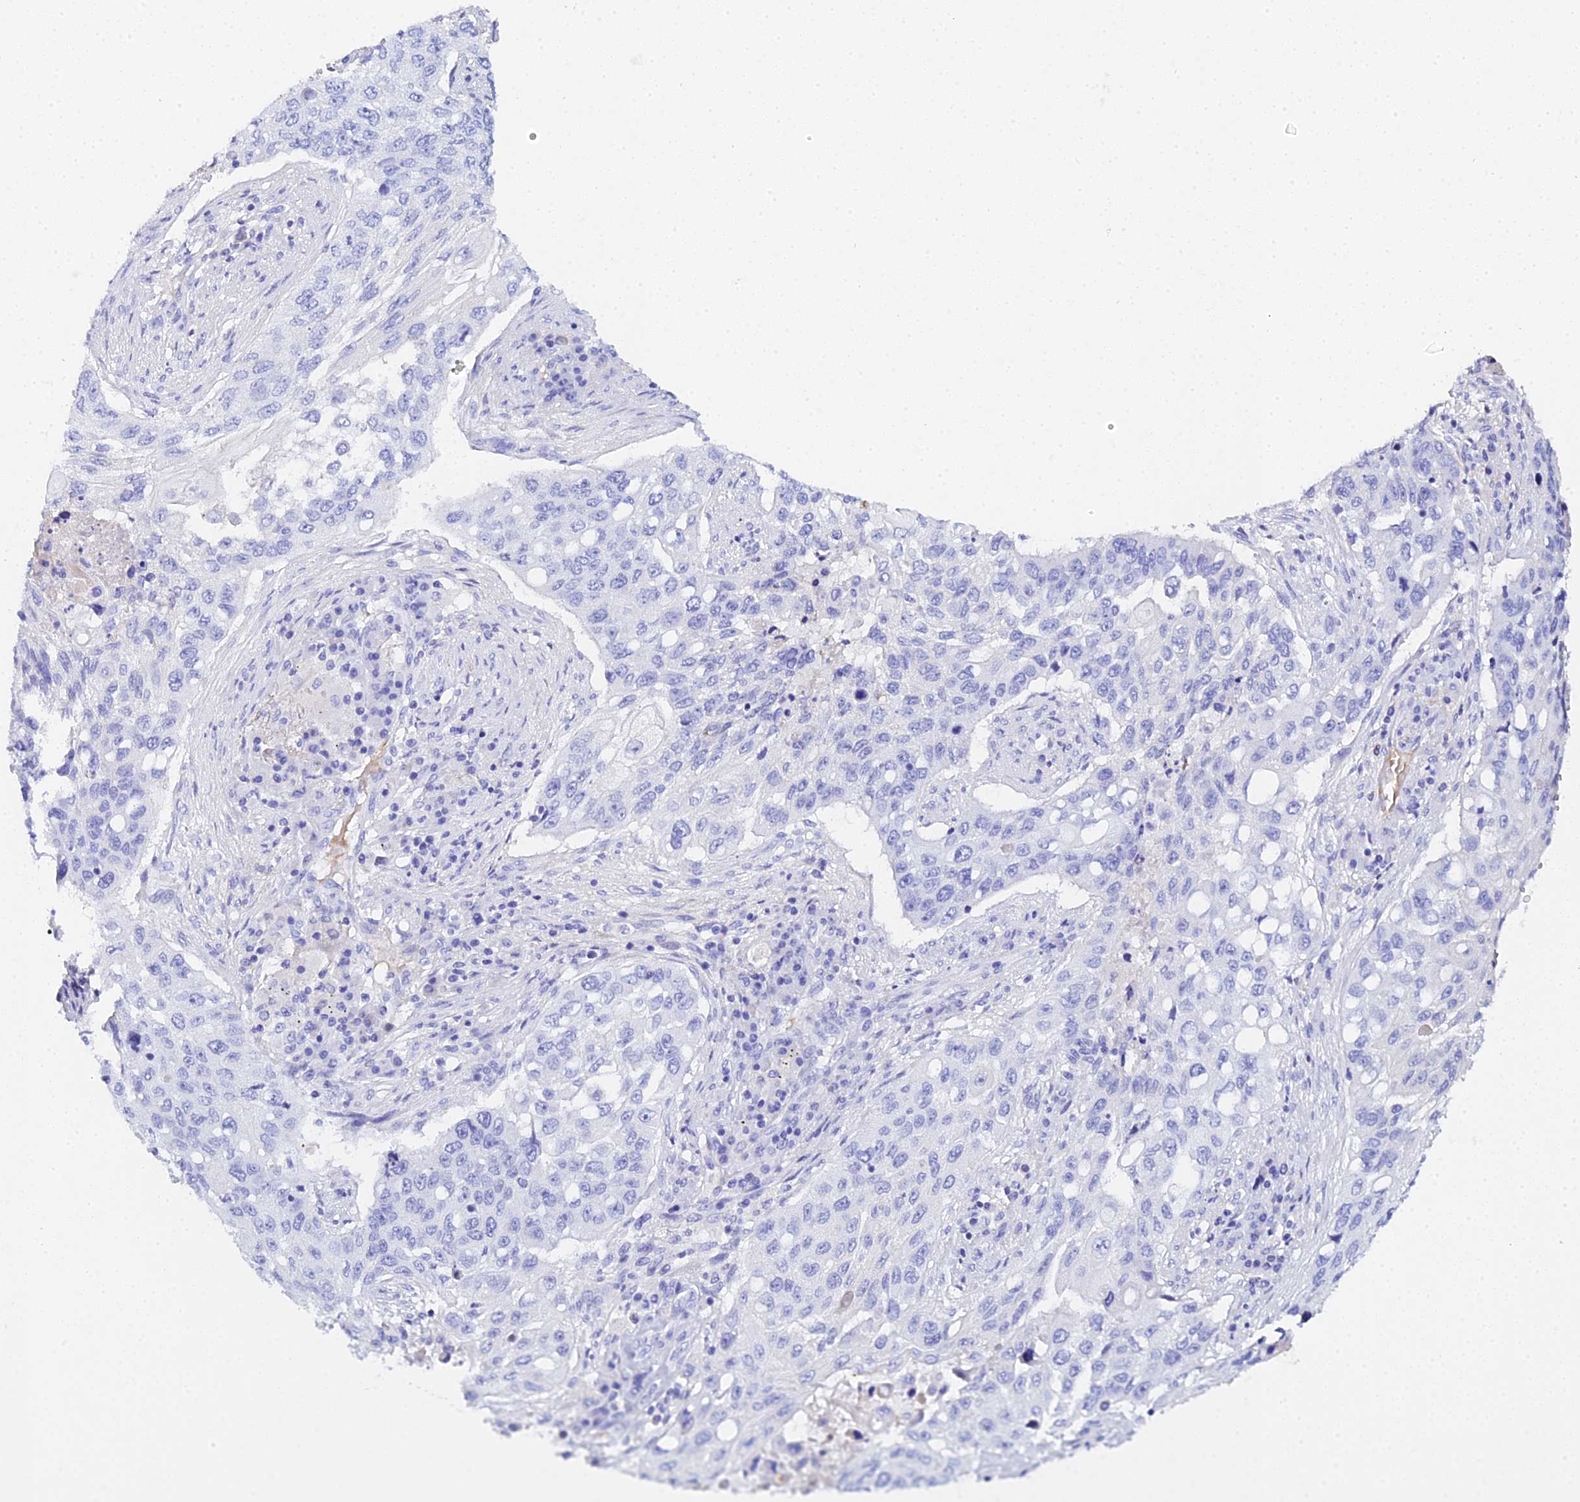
{"staining": {"intensity": "negative", "quantity": "none", "location": "none"}, "tissue": "lung cancer", "cell_type": "Tumor cells", "image_type": "cancer", "snomed": [{"axis": "morphology", "description": "Squamous cell carcinoma, NOS"}, {"axis": "topography", "description": "Lung"}], "caption": "A photomicrograph of human squamous cell carcinoma (lung) is negative for staining in tumor cells. The staining is performed using DAB brown chromogen with nuclei counter-stained in using hematoxylin.", "gene": "CELA3A", "patient": {"sex": "female", "age": 63}}